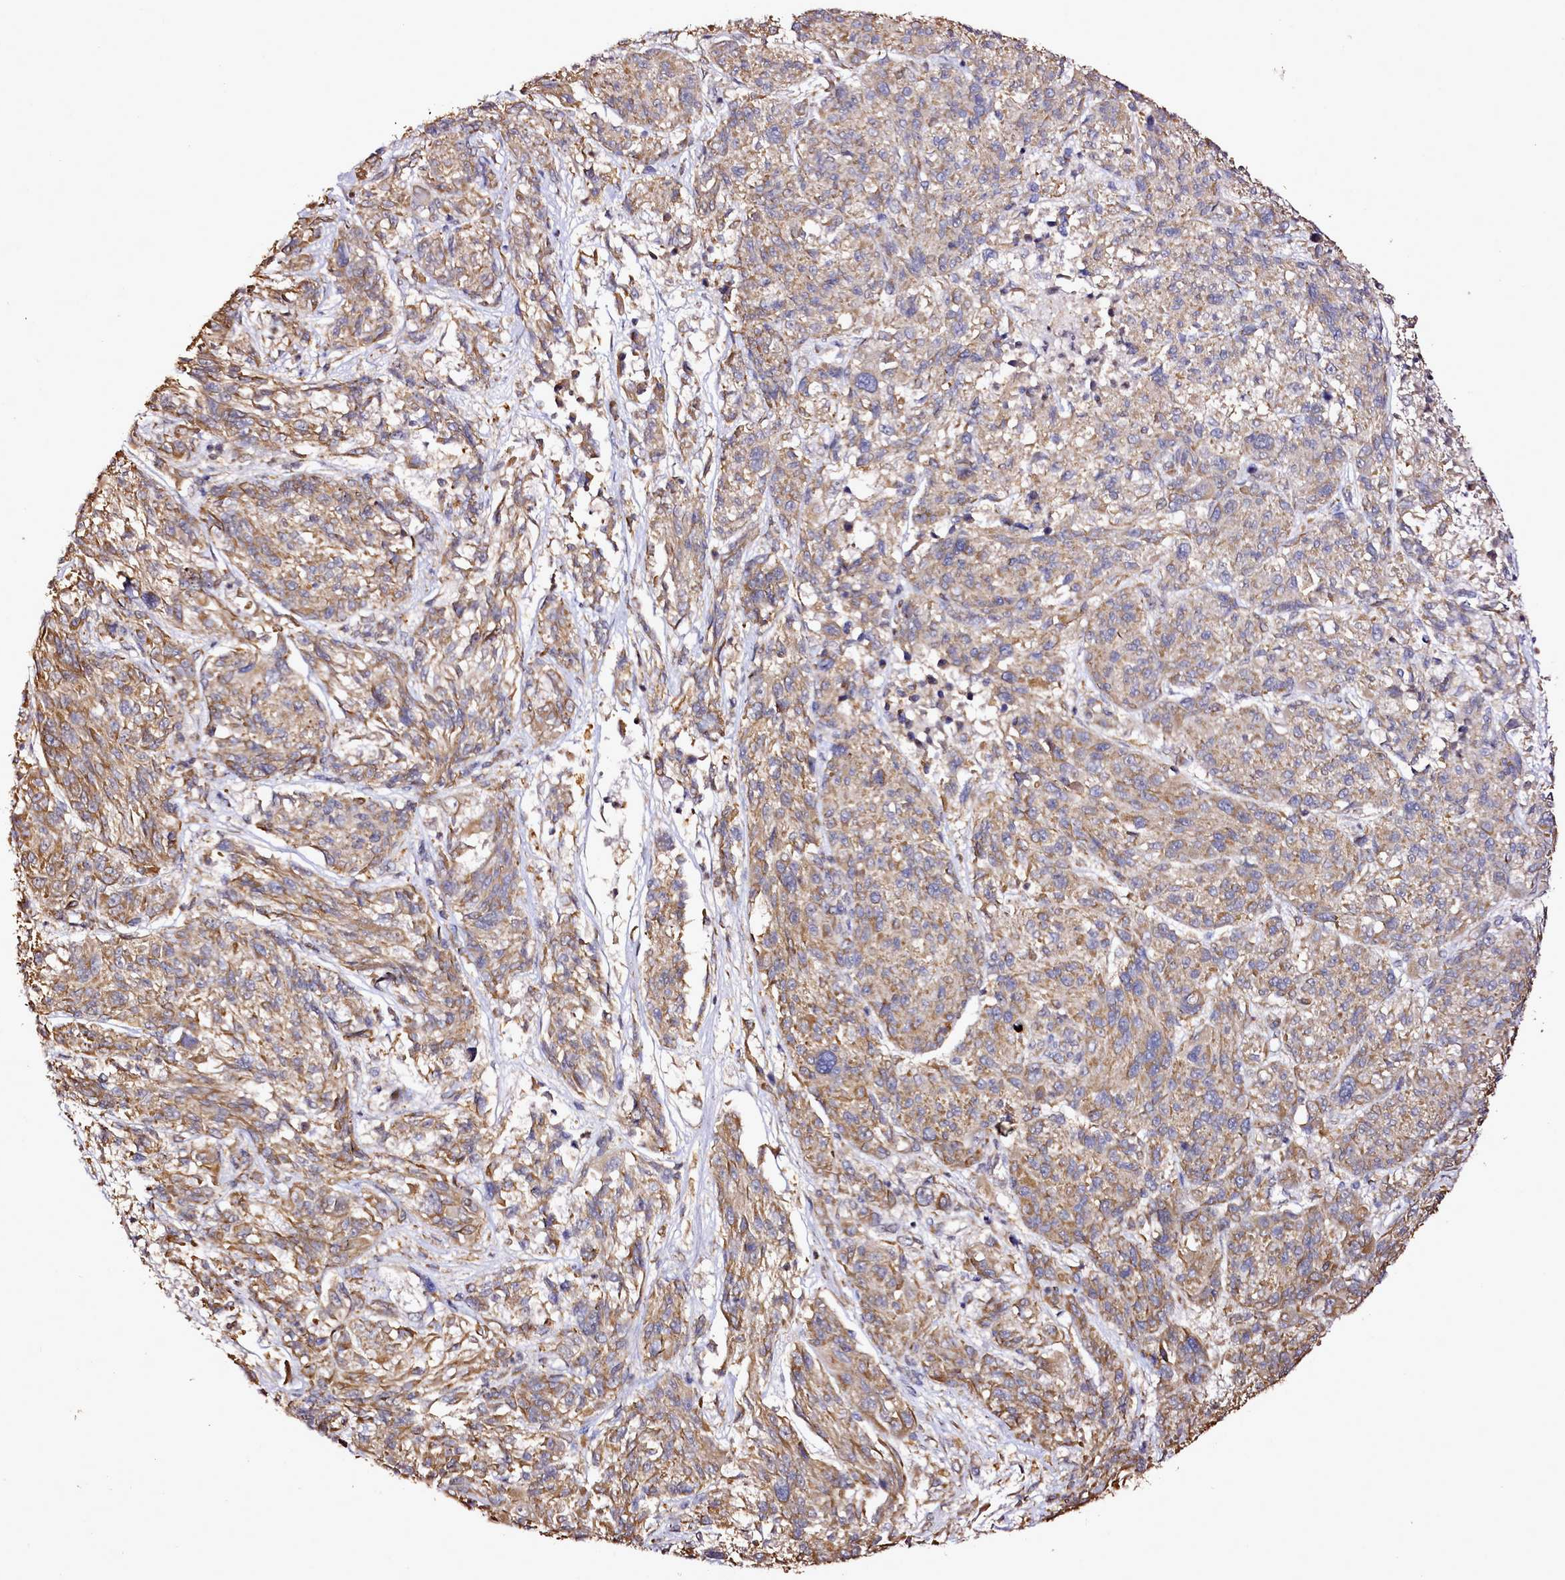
{"staining": {"intensity": "moderate", "quantity": ">75%", "location": "cytoplasmic/membranous"}, "tissue": "melanoma", "cell_type": "Tumor cells", "image_type": "cancer", "snomed": [{"axis": "morphology", "description": "Malignant melanoma, NOS"}, {"axis": "topography", "description": "Skin"}], "caption": "High-power microscopy captured an immunohistochemistry (IHC) image of malignant melanoma, revealing moderate cytoplasmic/membranous staining in approximately >75% of tumor cells. The protein of interest is shown in brown color, while the nuclei are stained blue.", "gene": "EDIL3", "patient": {"sex": "male", "age": 53}}